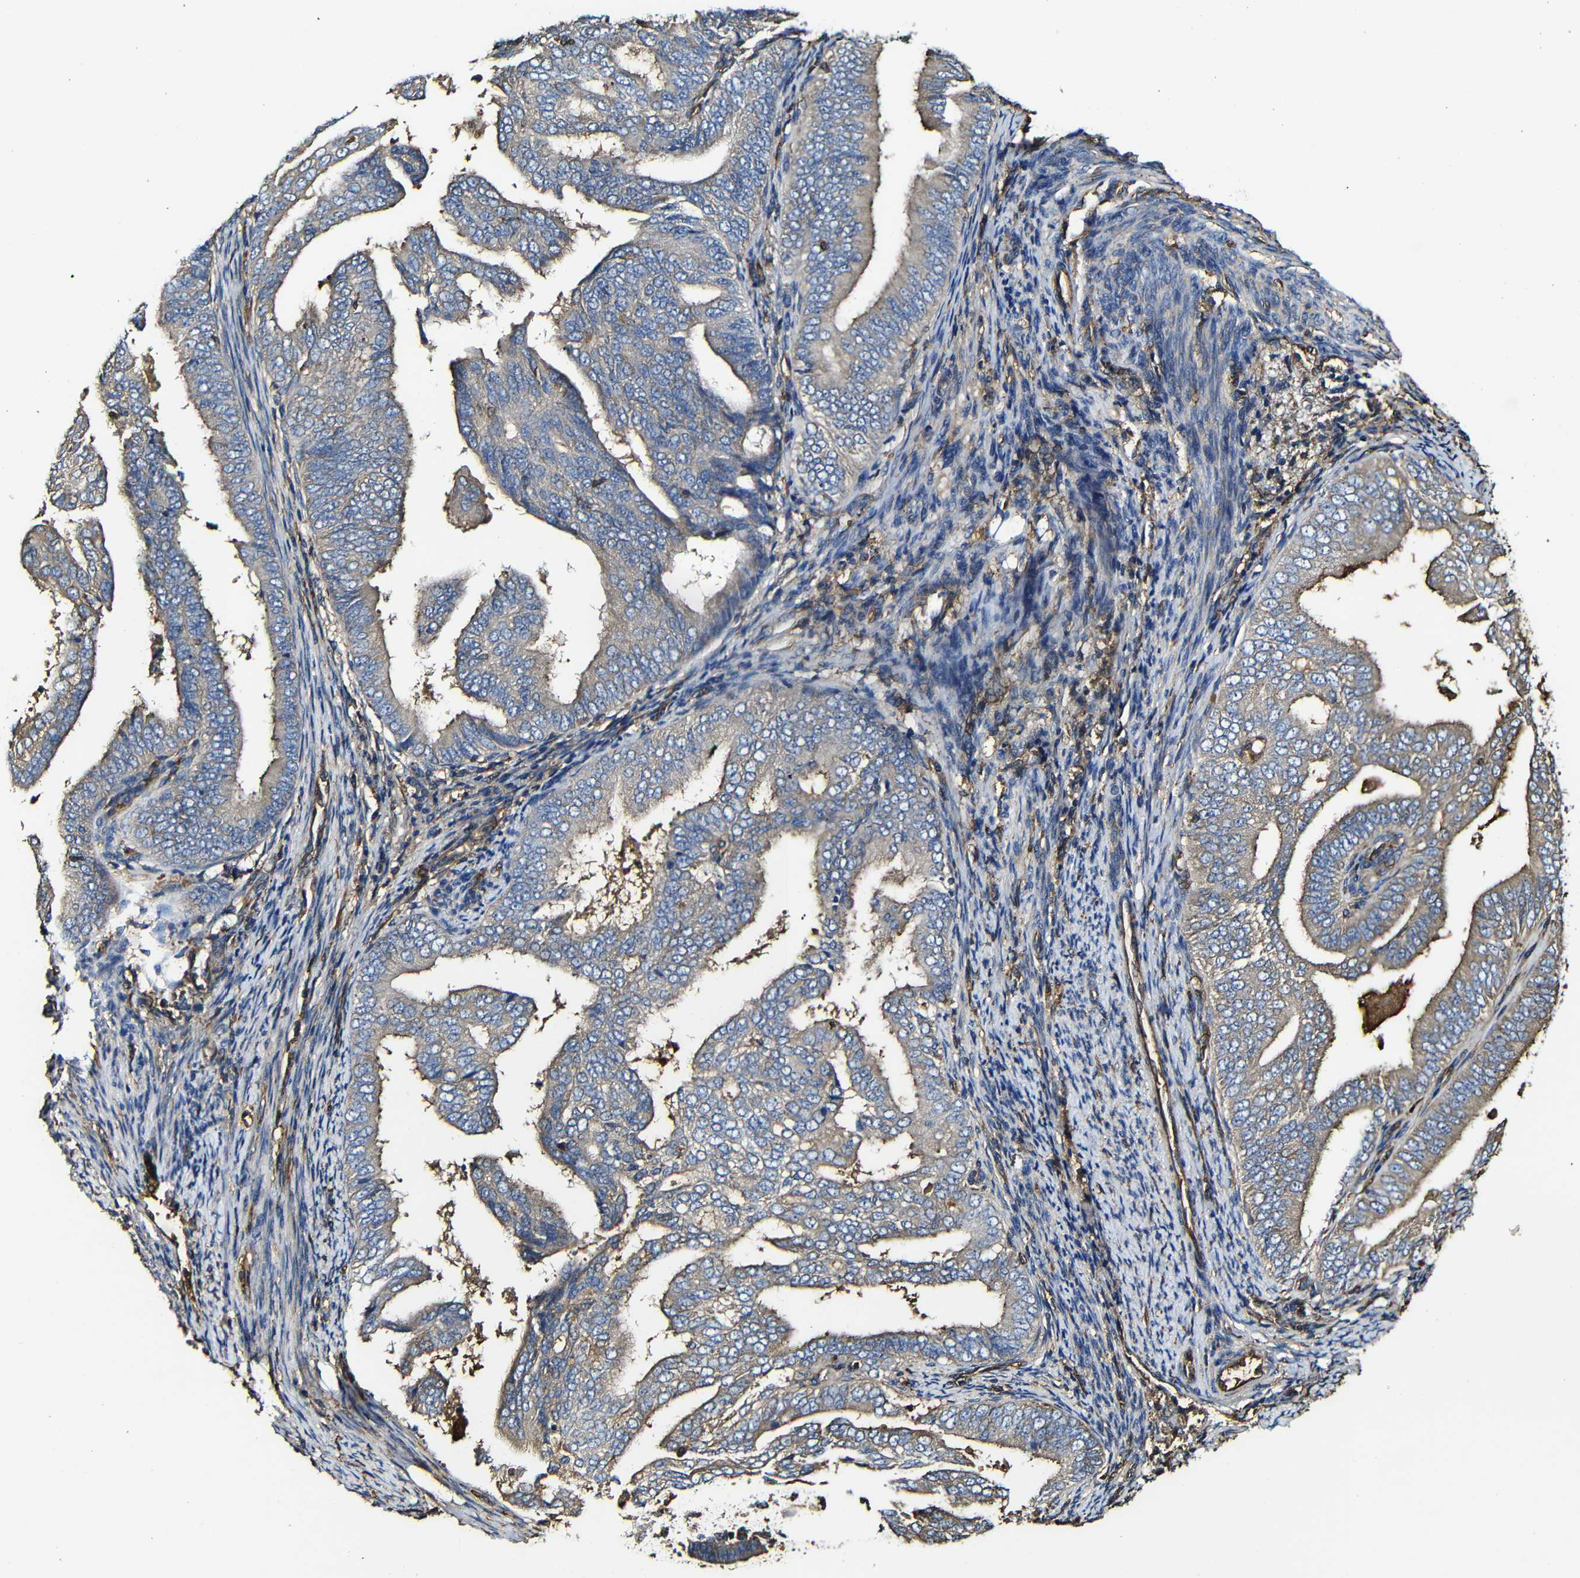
{"staining": {"intensity": "moderate", "quantity": "25%-75%", "location": "cytoplasmic/membranous"}, "tissue": "endometrial cancer", "cell_type": "Tumor cells", "image_type": "cancer", "snomed": [{"axis": "morphology", "description": "Adenocarcinoma, NOS"}, {"axis": "topography", "description": "Endometrium"}], "caption": "This photomicrograph displays endometrial adenocarcinoma stained with immunohistochemistry to label a protein in brown. The cytoplasmic/membranous of tumor cells show moderate positivity for the protein. Nuclei are counter-stained blue.", "gene": "MSN", "patient": {"sex": "female", "age": 58}}